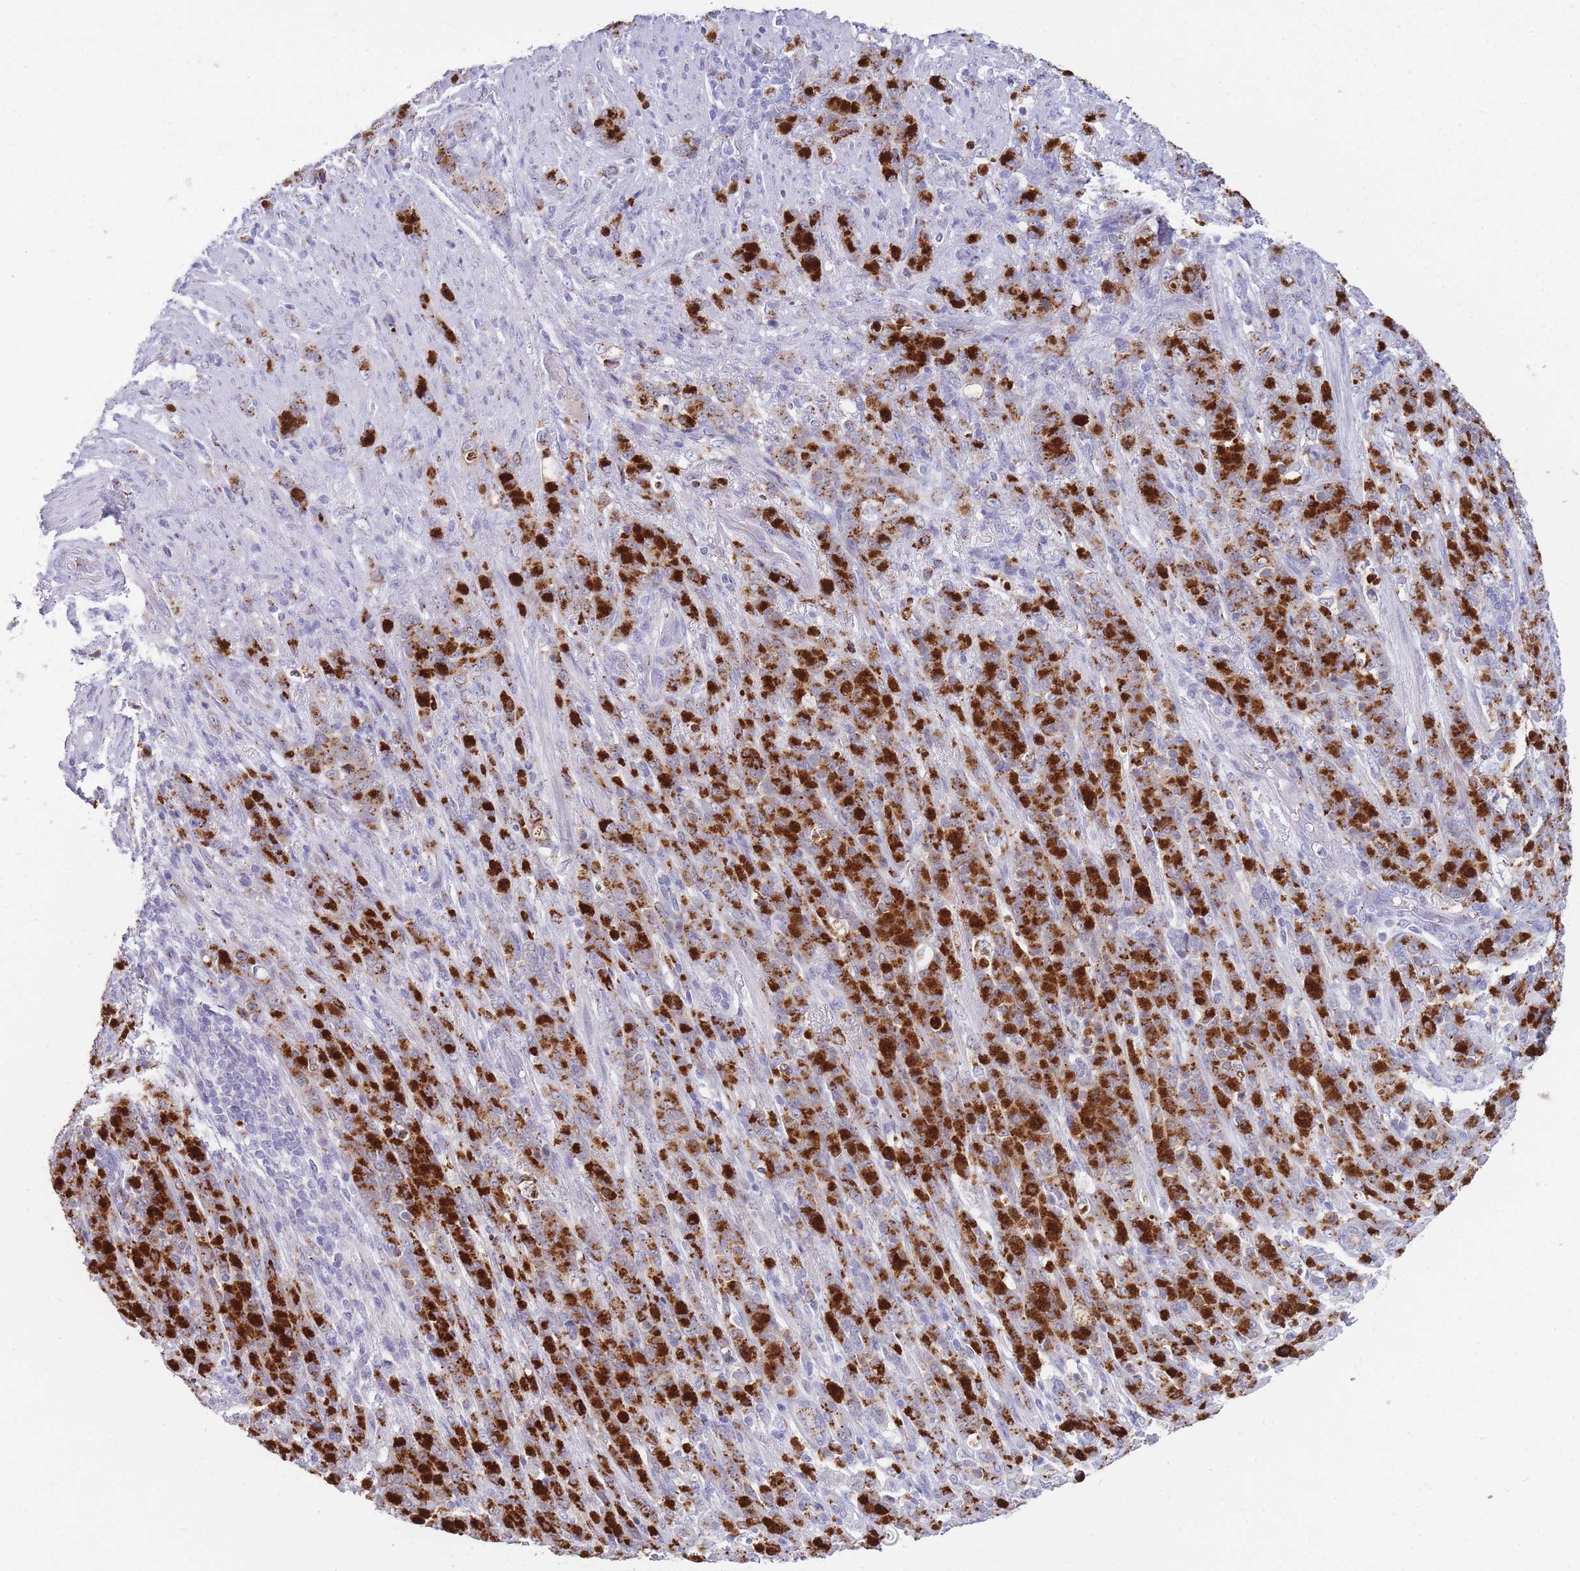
{"staining": {"intensity": "strong", "quantity": ">75%", "location": "cytoplasmic/membranous"}, "tissue": "stomach cancer", "cell_type": "Tumor cells", "image_type": "cancer", "snomed": [{"axis": "morphology", "description": "Adenocarcinoma, NOS"}, {"axis": "topography", "description": "Stomach"}], "caption": "A histopathology image showing strong cytoplasmic/membranous positivity in approximately >75% of tumor cells in adenocarcinoma (stomach), as visualized by brown immunohistochemical staining.", "gene": "B4GALT2", "patient": {"sex": "female", "age": 79}}